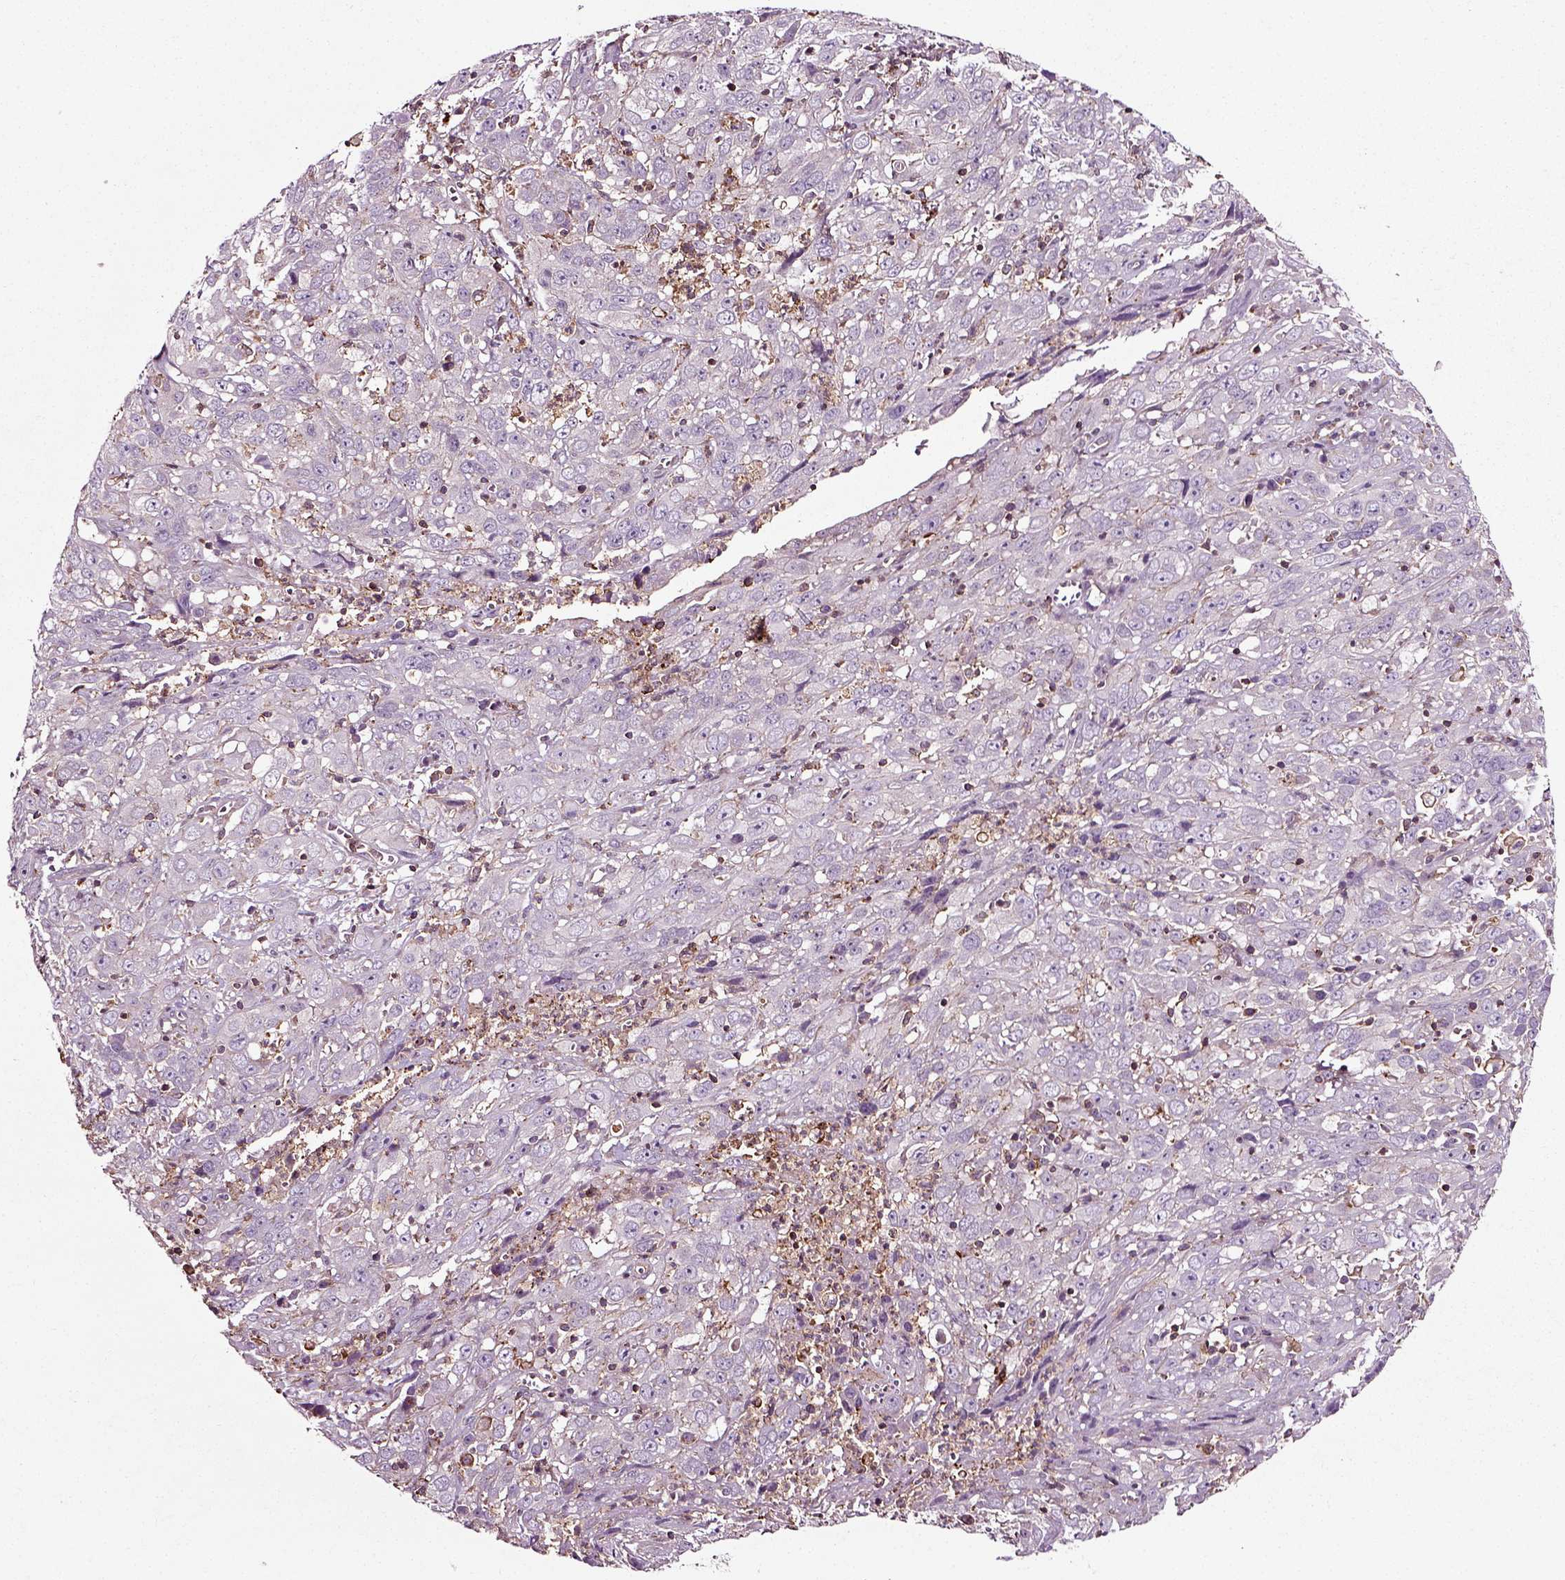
{"staining": {"intensity": "negative", "quantity": "none", "location": "none"}, "tissue": "cervical cancer", "cell_type": "Tumor cells", "image_type": "cancer", "snomed": [{"axis": "morphology", "description": "Squamous cell carcinoma, NOS"}, {"axis": "topography", "description": "Cervix"}], "caption": "Tumor cells are negative for protein expression in human cervical cancer.", "gene": "RHOF", "patient": {"sex": "female", "age": 32}}